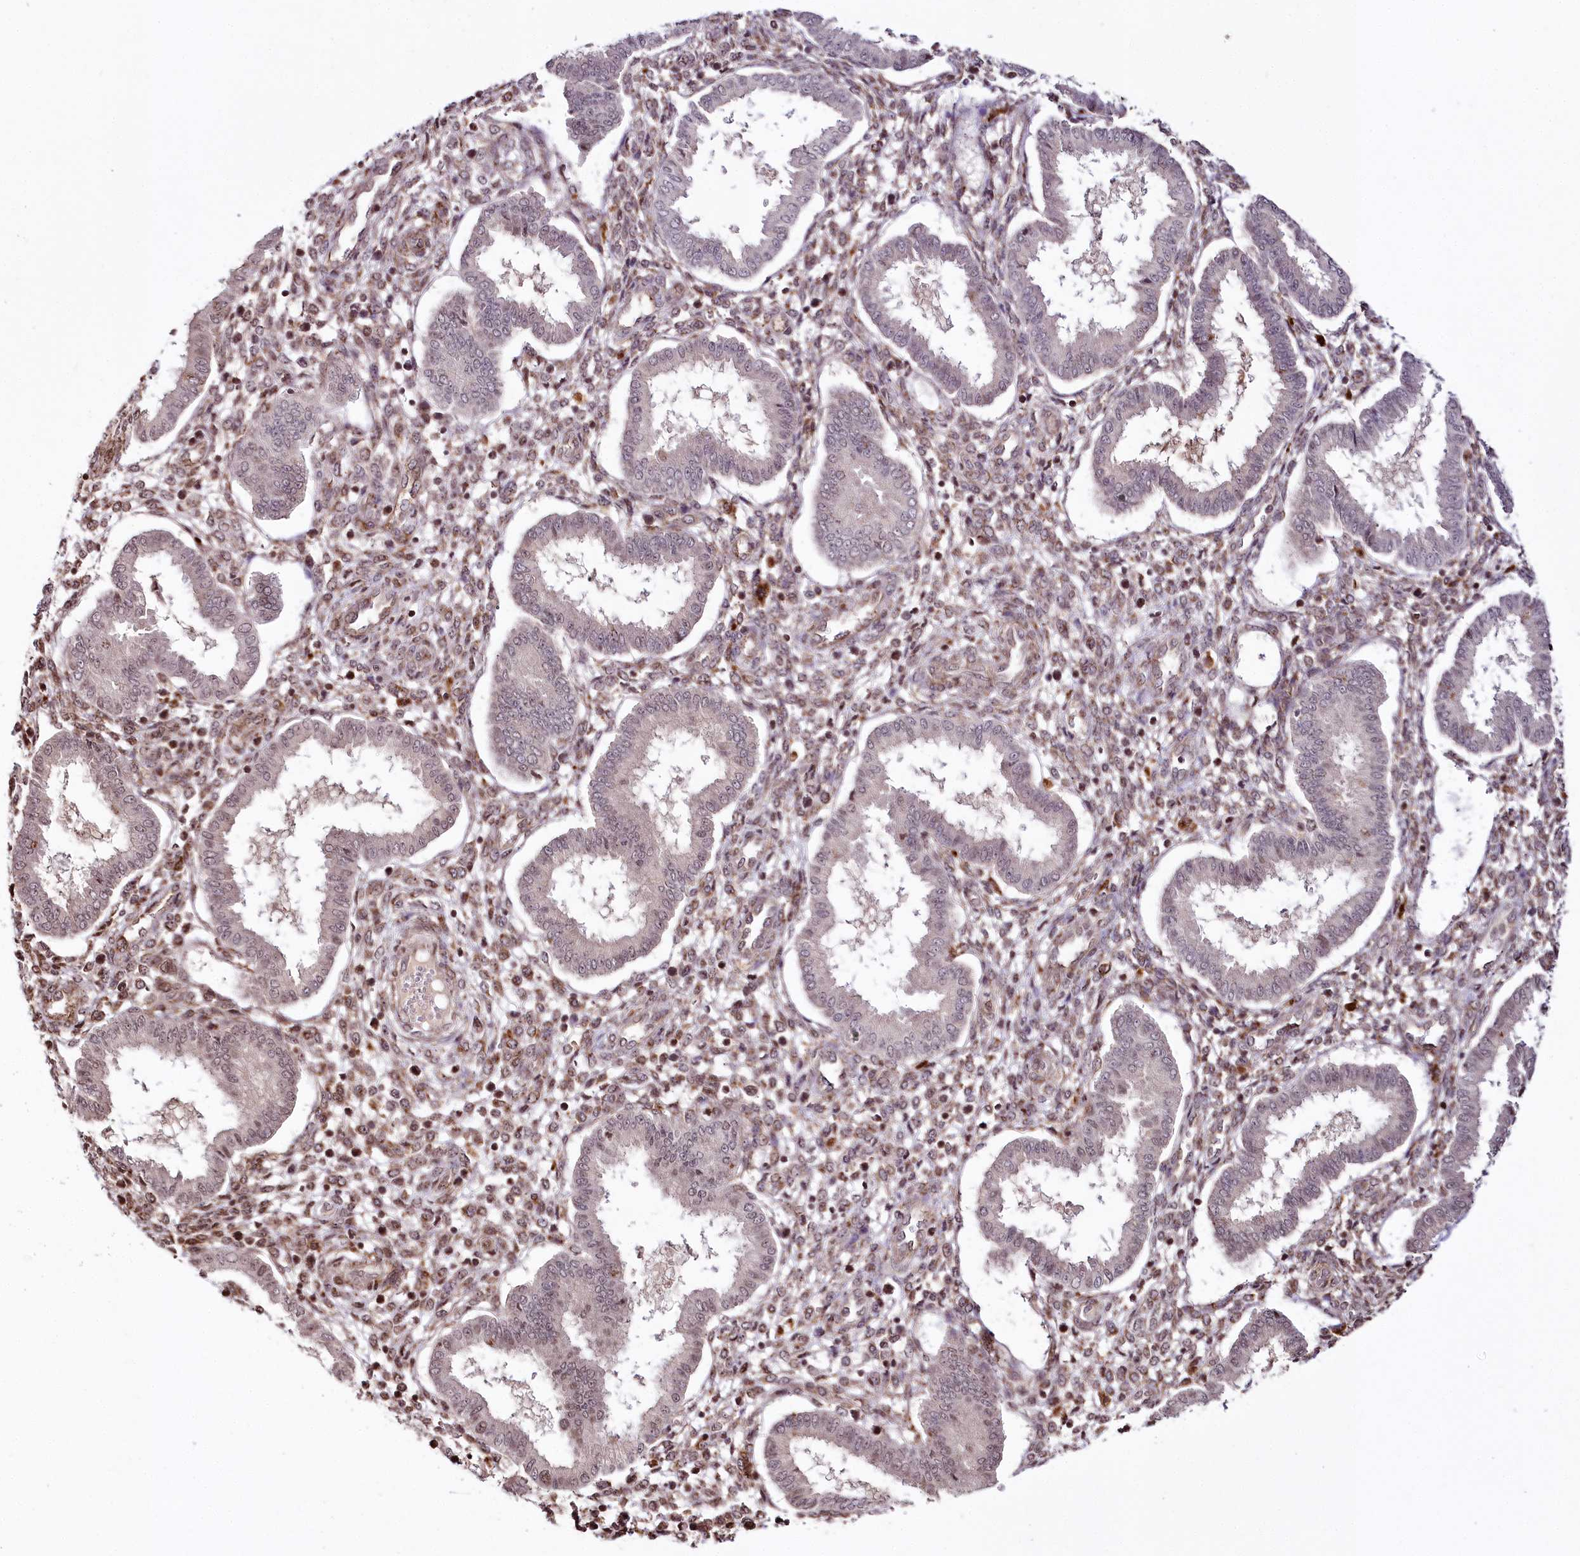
{"staining": {"intensity": "moderate", "quantity": "25%-75%", "location": "cytoplasmic/membranous,nuclear"}, "tissue": "endometrium", "cell_type": "Cells in endometrial stroma", "image_type": "normal", "snomed": [{"axis": "morphology", "description": "Normal tissue, NOS"}, {"axis": "topography", "description": "Endometrium"}], "caption": "IHC image of unremarkable endometrium stained for a protein (brown), which shows medium levels of moderate cytoplasmic/membranous,nuclear positivity in approximately 25%-75% of cells in endometrial stroma.", "gene": "HOXC8", "patient": {"sex": "female", "age": 24}}